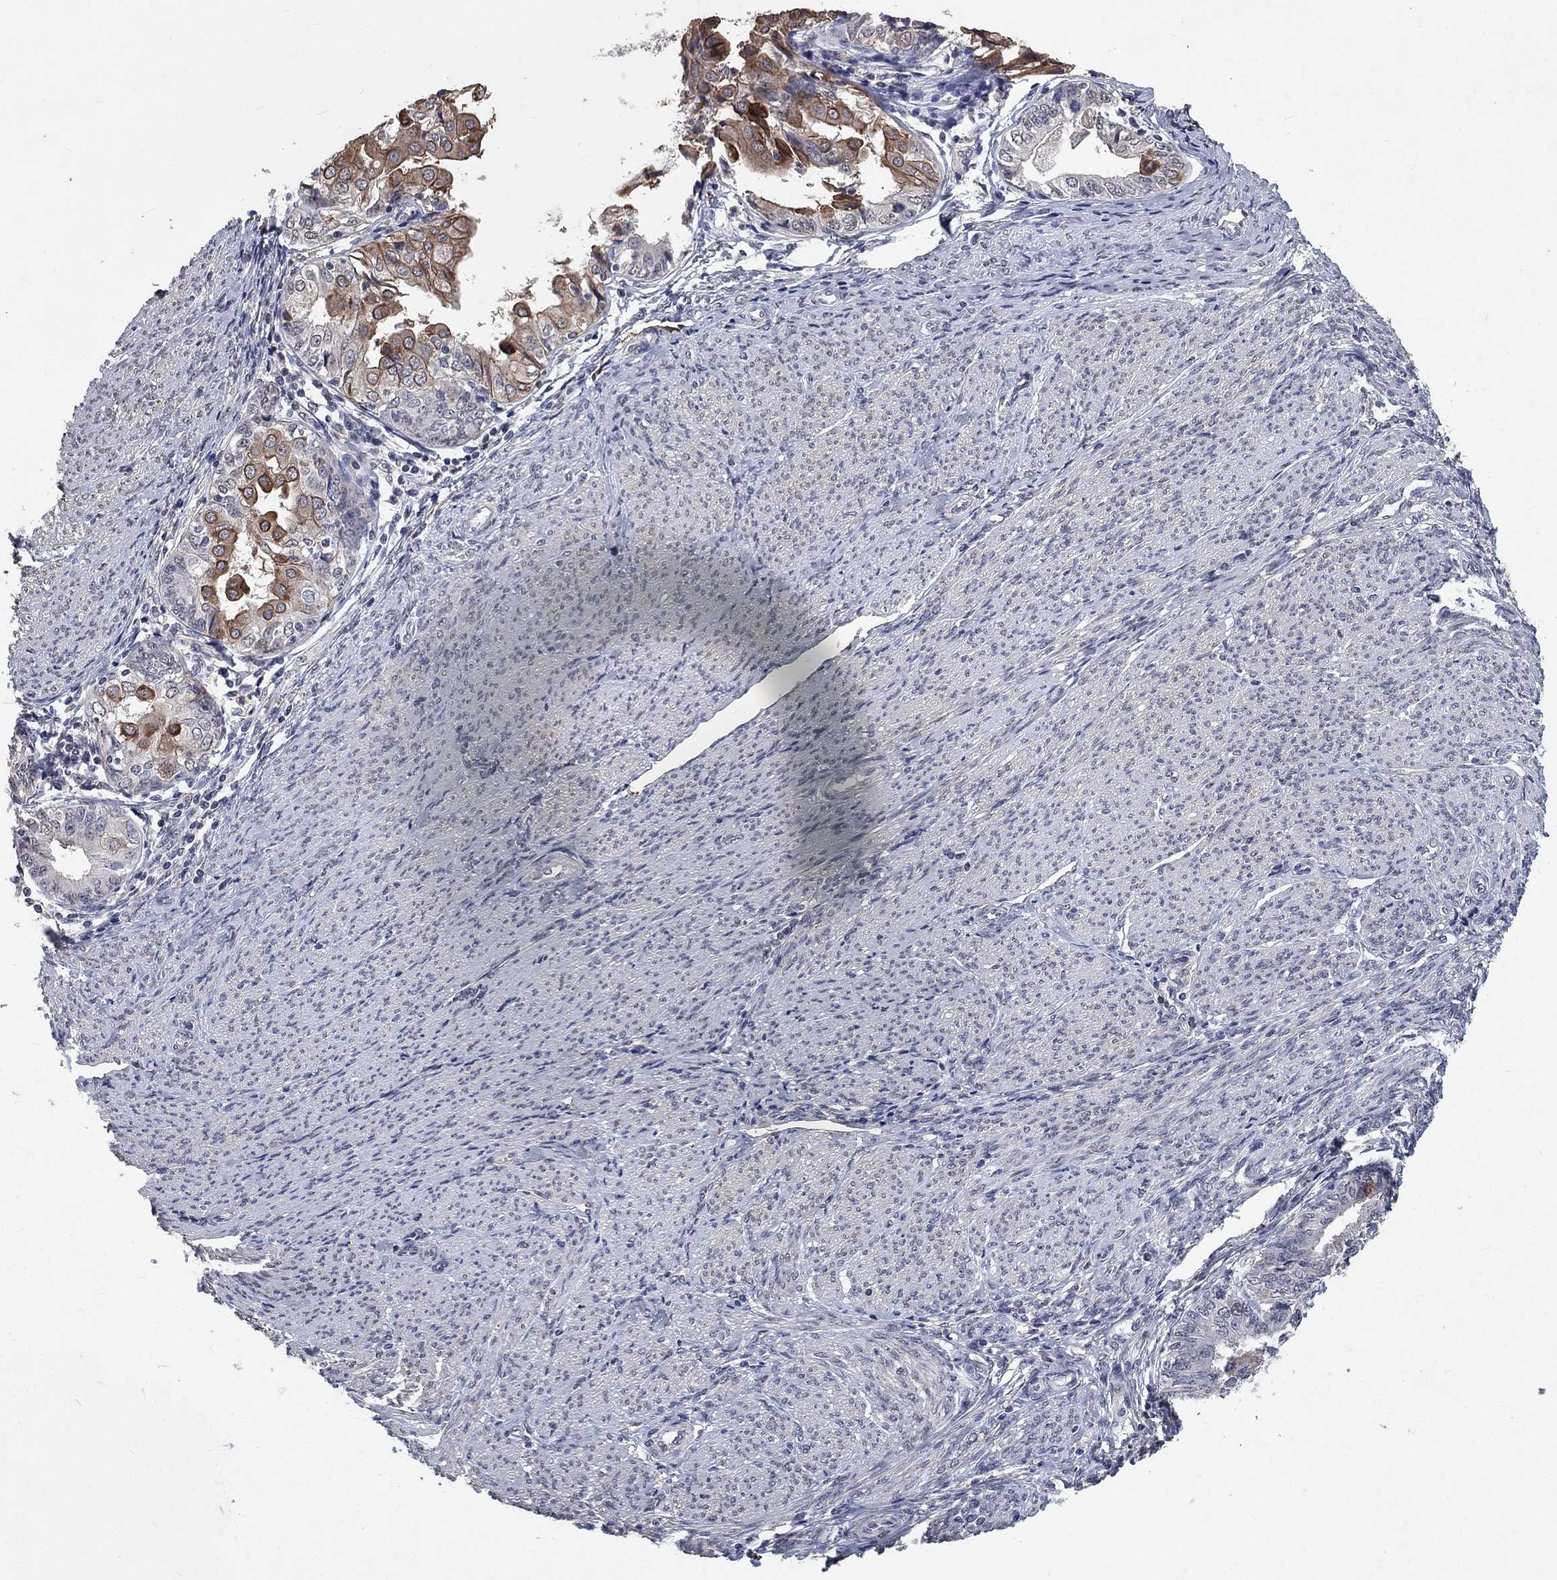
{"staining": {"intensity": "moderate", "quantity": "25%-75%", "location": "cytoplasmic/membranous"}, "tissue": "endometrial cancer", "cell_type": "Tumor cells", "image_type": "cancer", "snomed": [{"axis": "morphology", "description": "Adenocarcinoma, NOS"}, {"axis": "topography", "description": "Endometrium"}], "caption": "The immunohistochemical stain labels moderate cytoplasmic/membranous positivity in tumor cells of adenocarcinoma (endometrial) tissue. (brown staining indicates protein expression, while blue staining denotes nuclei).", "gene": "CHST5", "patient": {"sex": "female", "age": 68}}